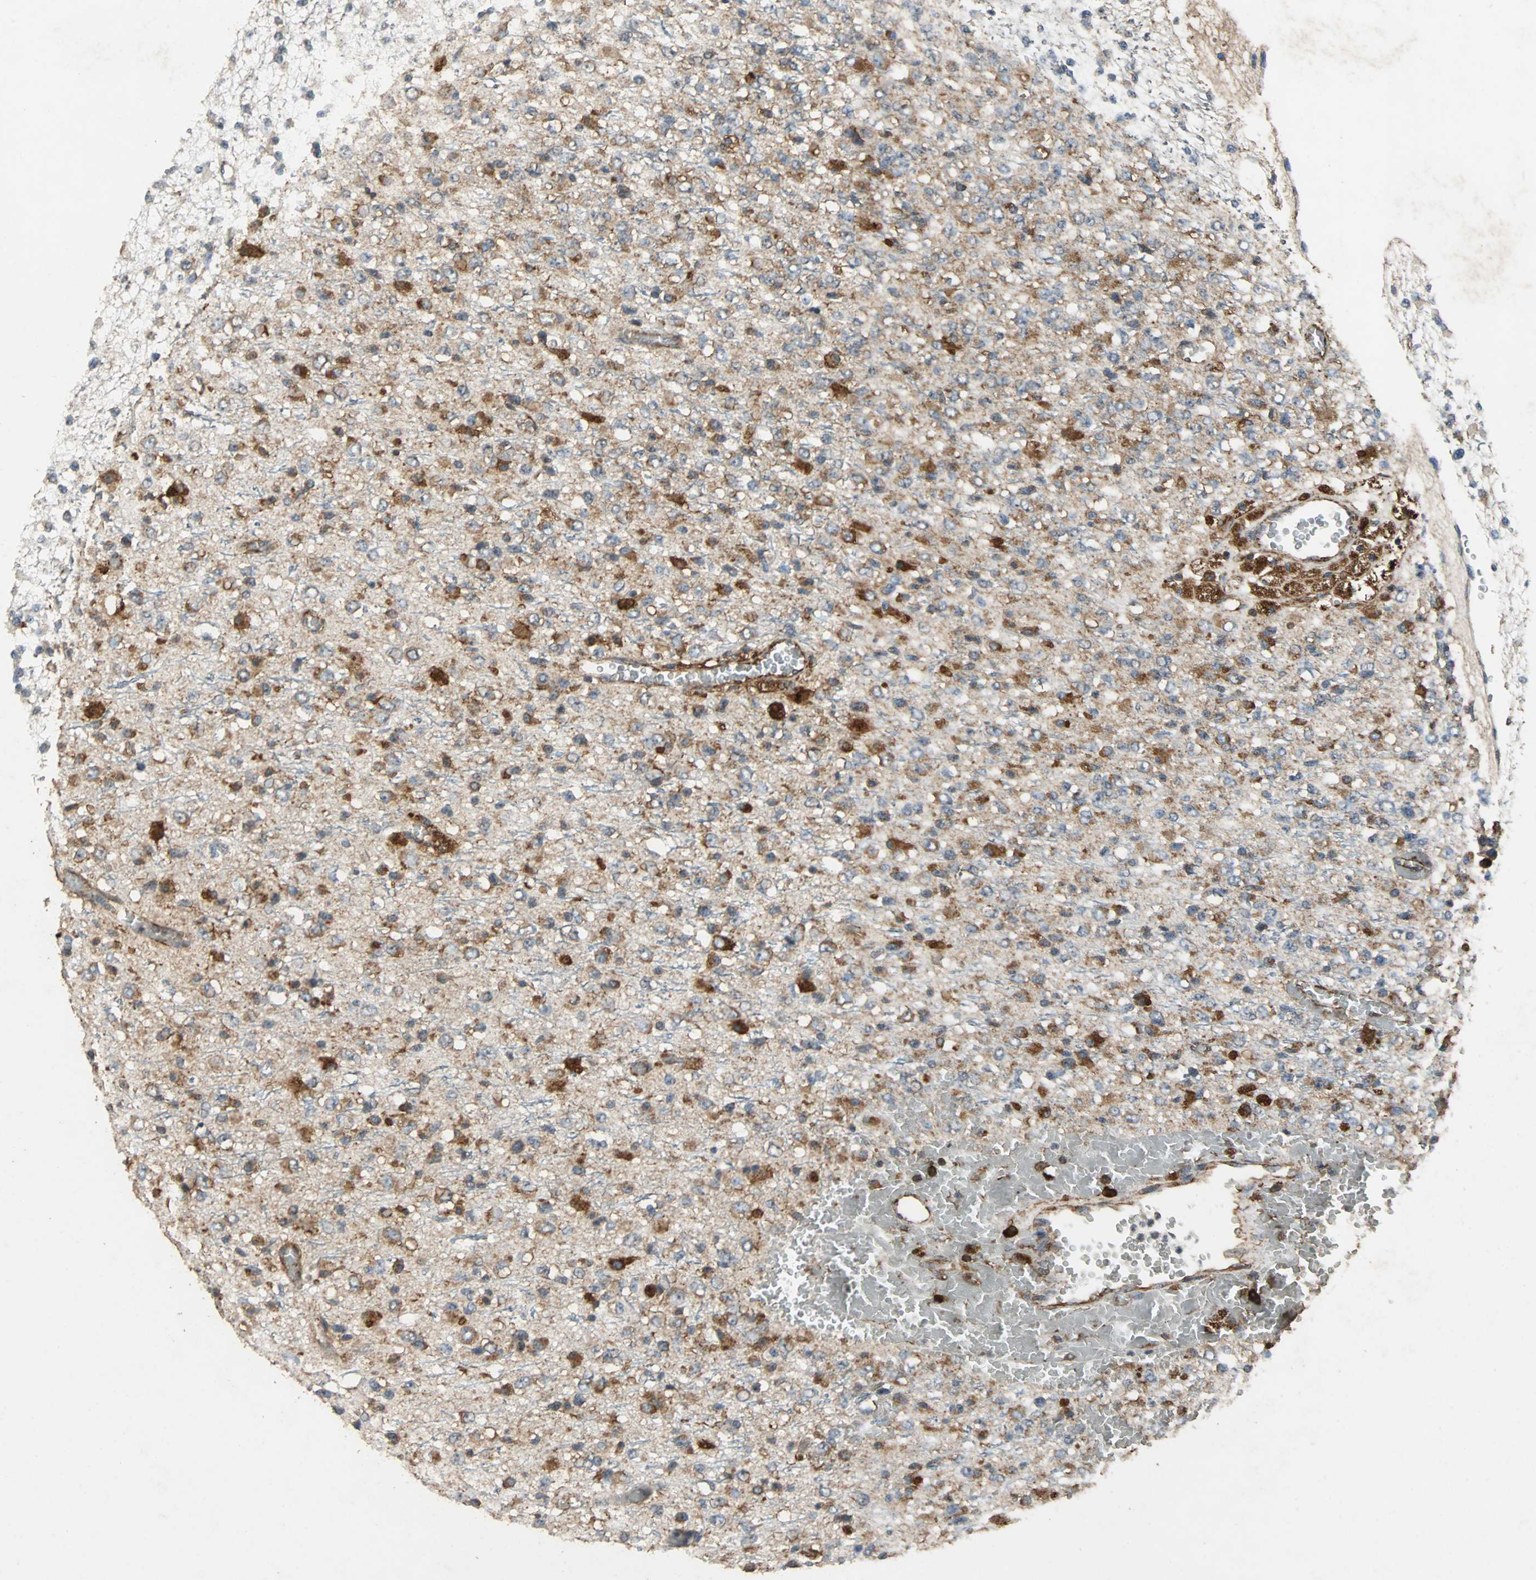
{"staining": {"intensity": "moderate", "quantity": ">75%", "location": "cytoplasmic/membranous"}, "tissue": "glioma", "cell_type": "Tumor cells", "image_type": "cancer", "snomed": [{"axis": "morphology", "description": "Glioma, malignant, High grade"}, {"axis": "topography", "description": "pancreas cauda"}], "caption": "Moderate cytoplasmic/membranous staining is present in about >75% of tumor cells in malignant glioma (high-grade).", "gene": "NAA10", "patient": {"sex": "male", "age": 60}}